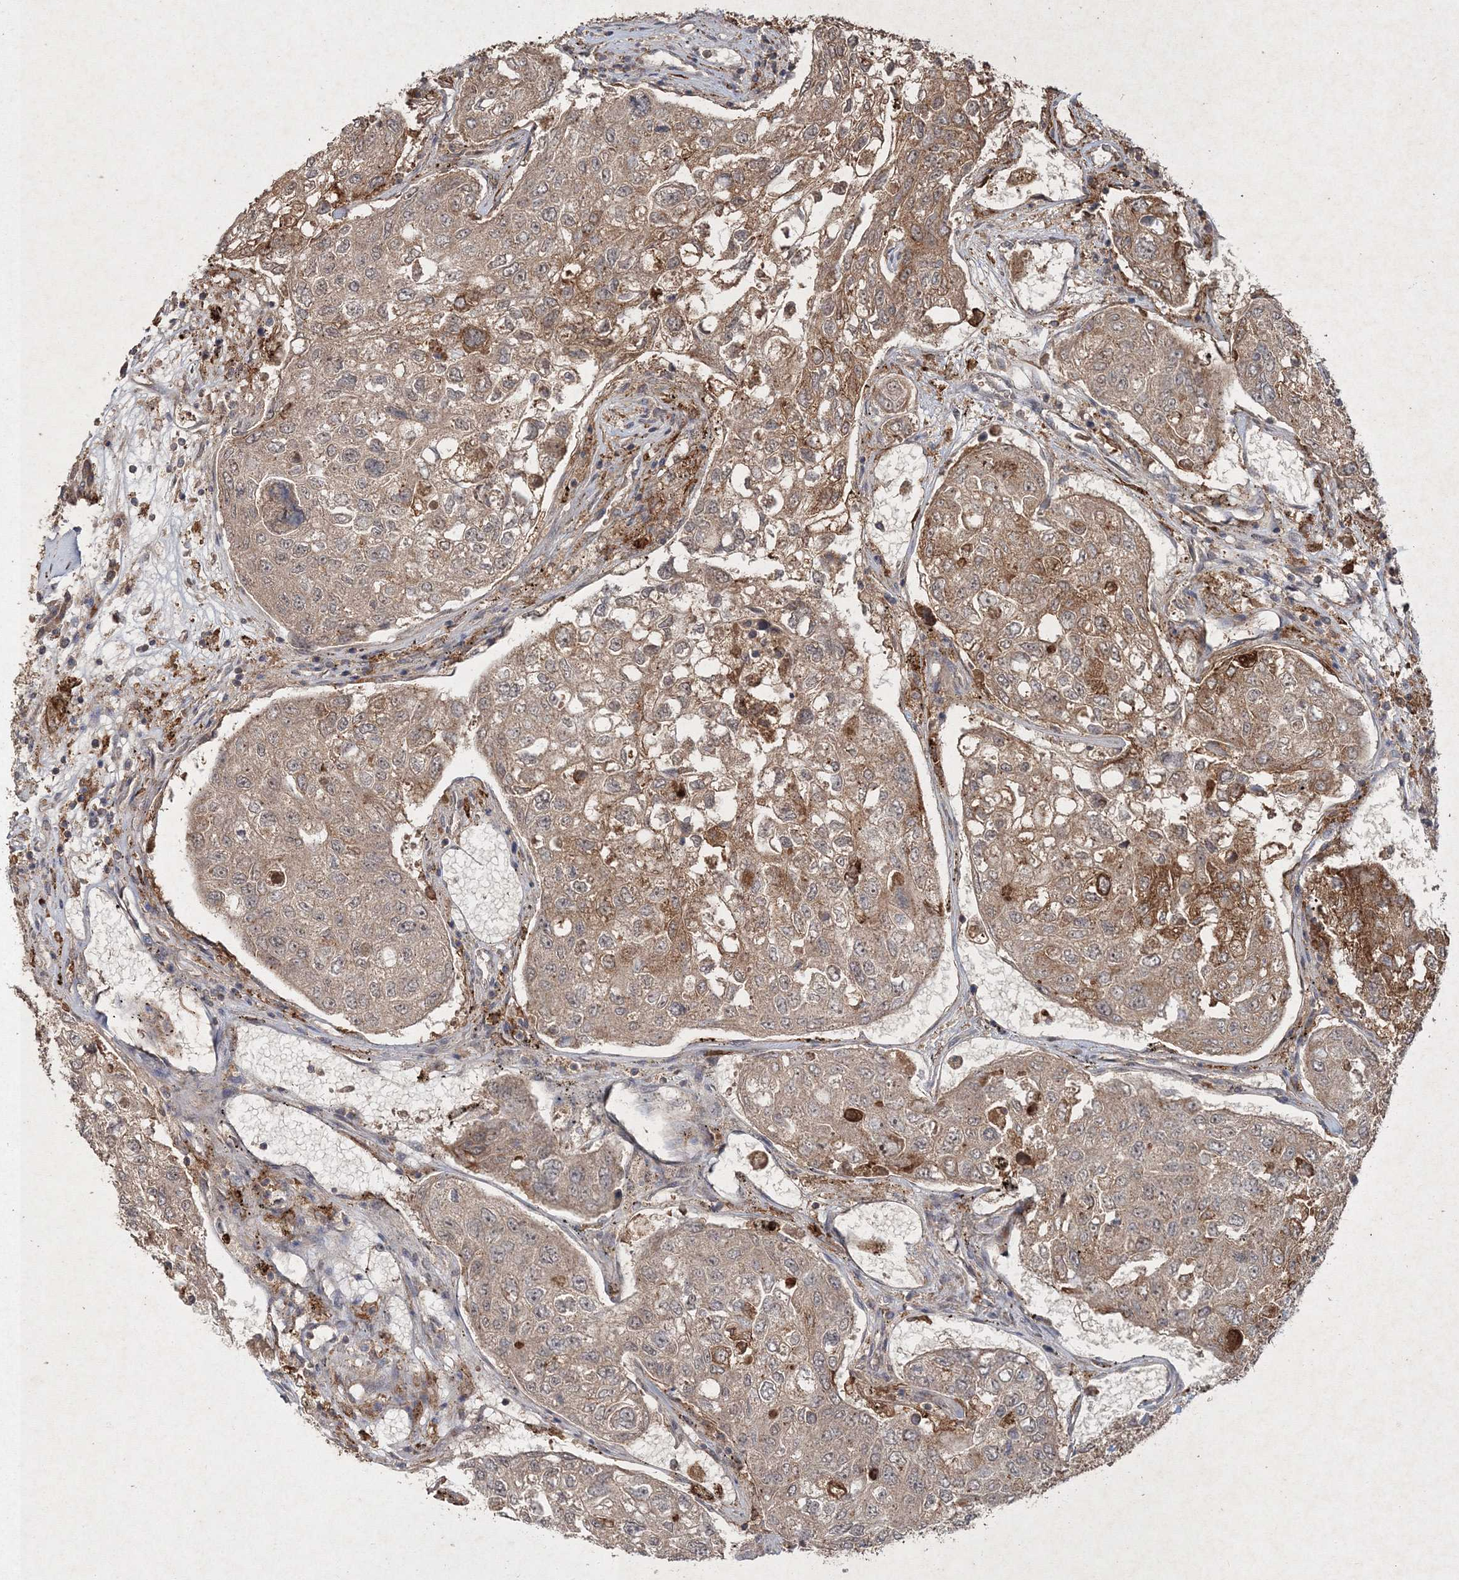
{"staining": {"intensity": "moderate", "quantity": "25%-75%", "location": "cytoplasmic/membranous"}, "tissue": "urothelial cancer", "cell_type": "Tumor cells", "image_type": "cancer", "snomed": [{"axis": "morphology", "description": "Urothelial carcinoma, High grade"}, {"axis": "topography", "description": "Lymph node"}, {"axis": "topography", "description": "Urinary bladder"}], "caption": "Human urothelial cancer stained with a brown dye demonstrates moderate cytoplasmic/membranous positive expression in about 25%-75% of tumor cells.", "gene": "SPRY1", "patient": {"sex": "male", "age": 51}}